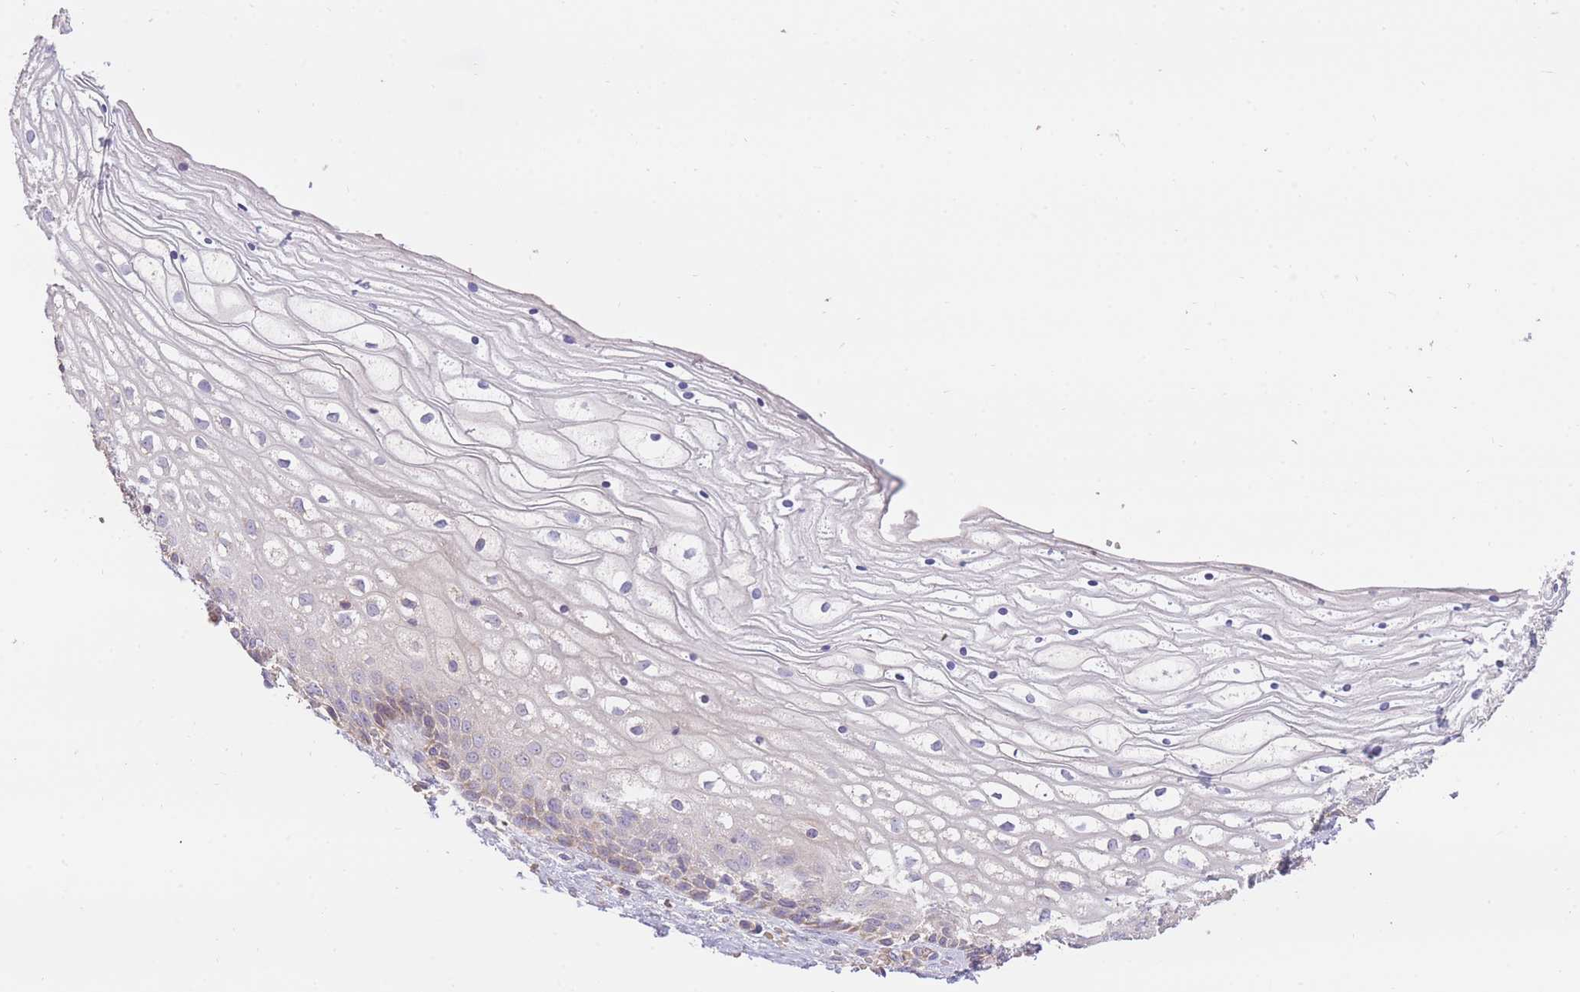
{"staining": {"intensity": "negative", "quantity": "none", "location": "none"}, "tissue": "vagina", "cell_type": "Squamous epithelial cells", "image_type": "normal", "snomed": [{"axis": "morphology", "description": "Normal tissue, NOS"}, {"axis": "topography", "description": "Vagina"}], "caption": "Unremarkable vagina was stained to show a protein in brown. There is no significant staining in squamous epithelial cells. Brightfield microscopy of IHC stained with DAB (3,3'-diaminobenzidine) (brown) and hematoxylin (blue), captured at high magnification.", "gene": "PREP", "patient": {"sex": "female", "age": 59}}